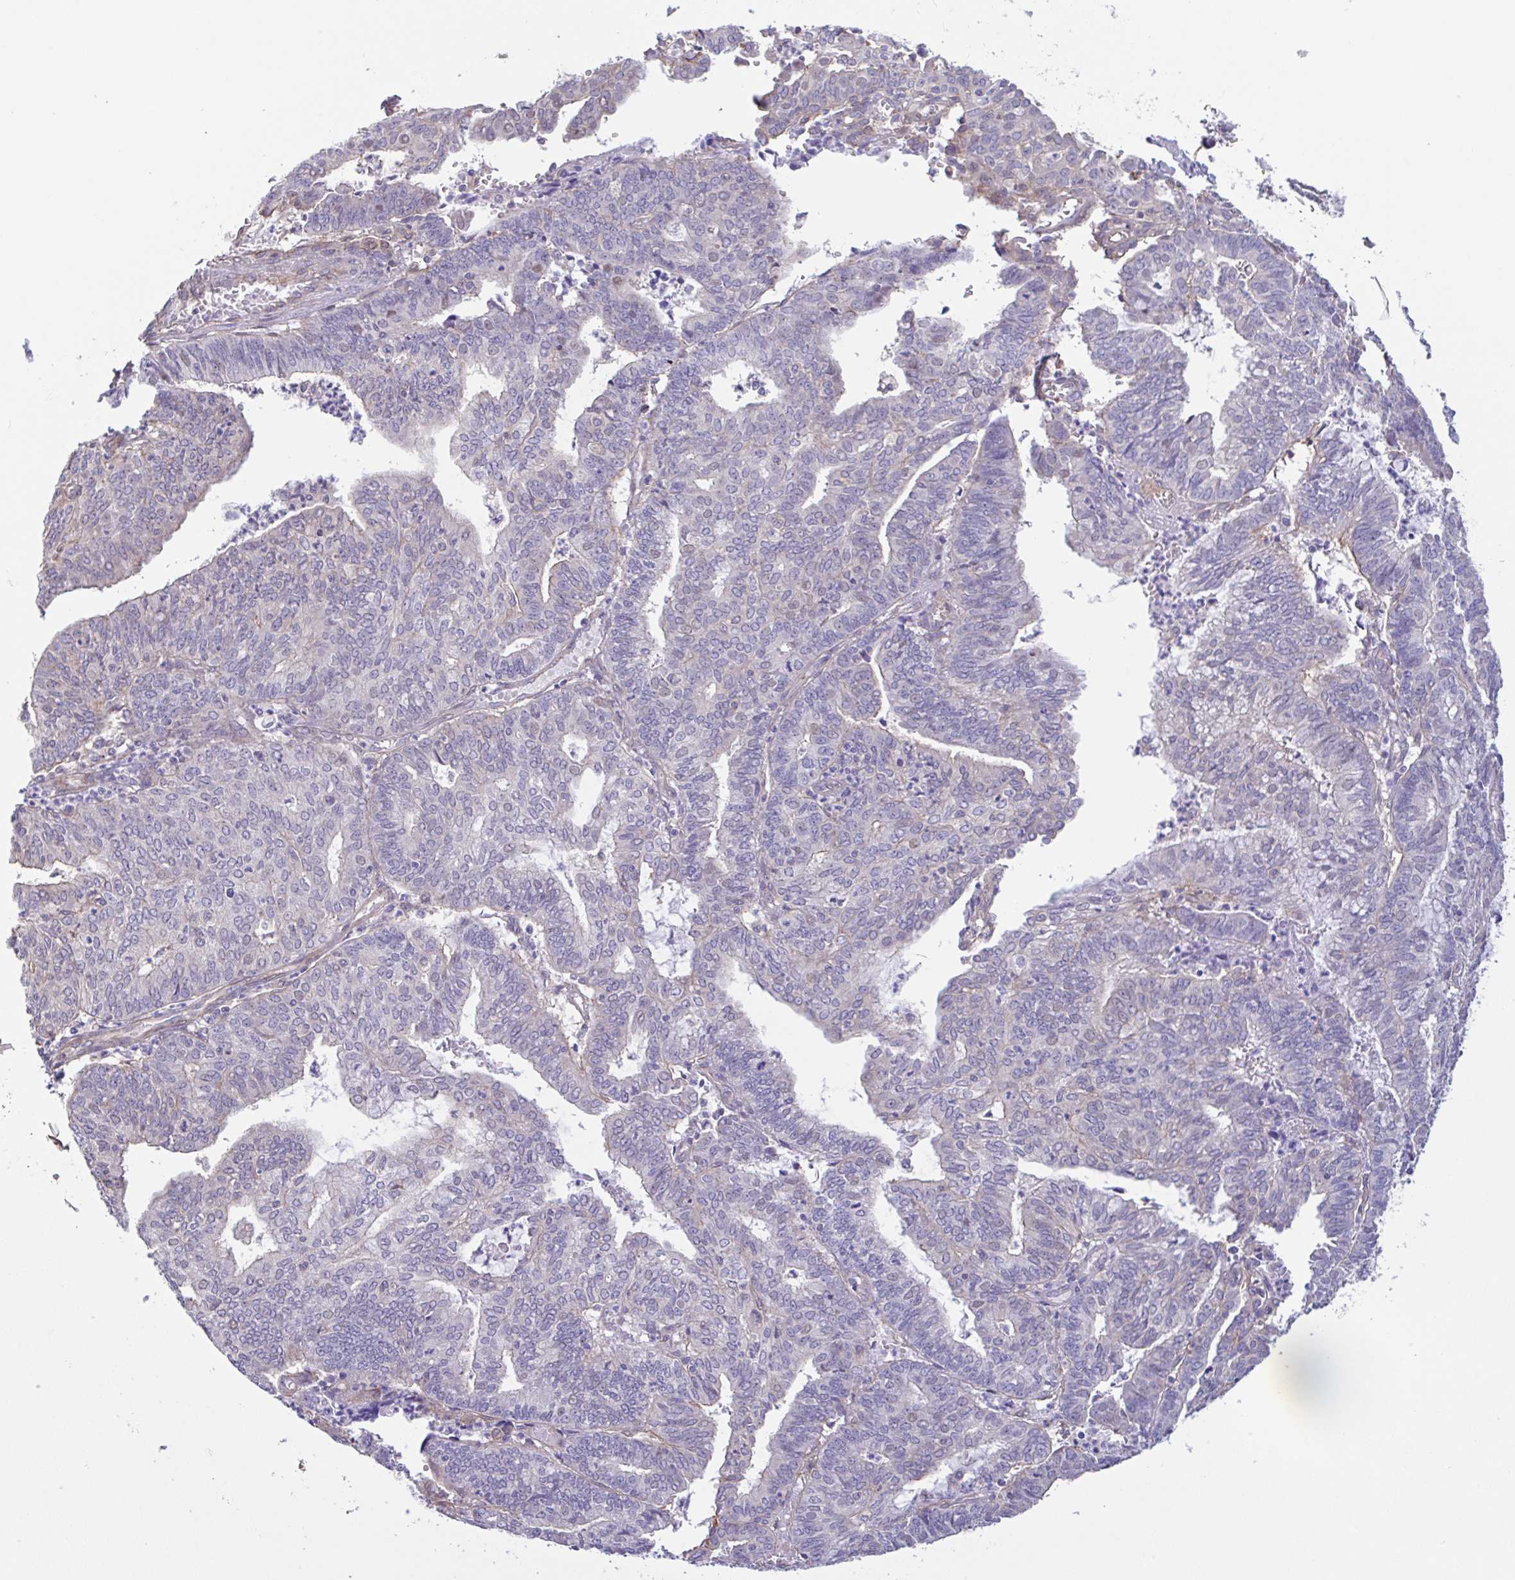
{"staining": {"intensity": "negative", "quantity": "none", "location": "none"}, "tissue": "endometrial cancer", "cell_type": "Tumor cells", "image_type": "cancer", "snomed": [{"axis": "morphology", "description": "Adenocarcinoma, NOS"}, {"axis": "topography", "description": "Endometrium"}], "caption": "Immunohistochemistry image of human endometrial cancer stained for a protein (brown), which shows no expression in tumor cells.", "gene": "PLCD4", "patient": {"sex": "female", "age": 61}}